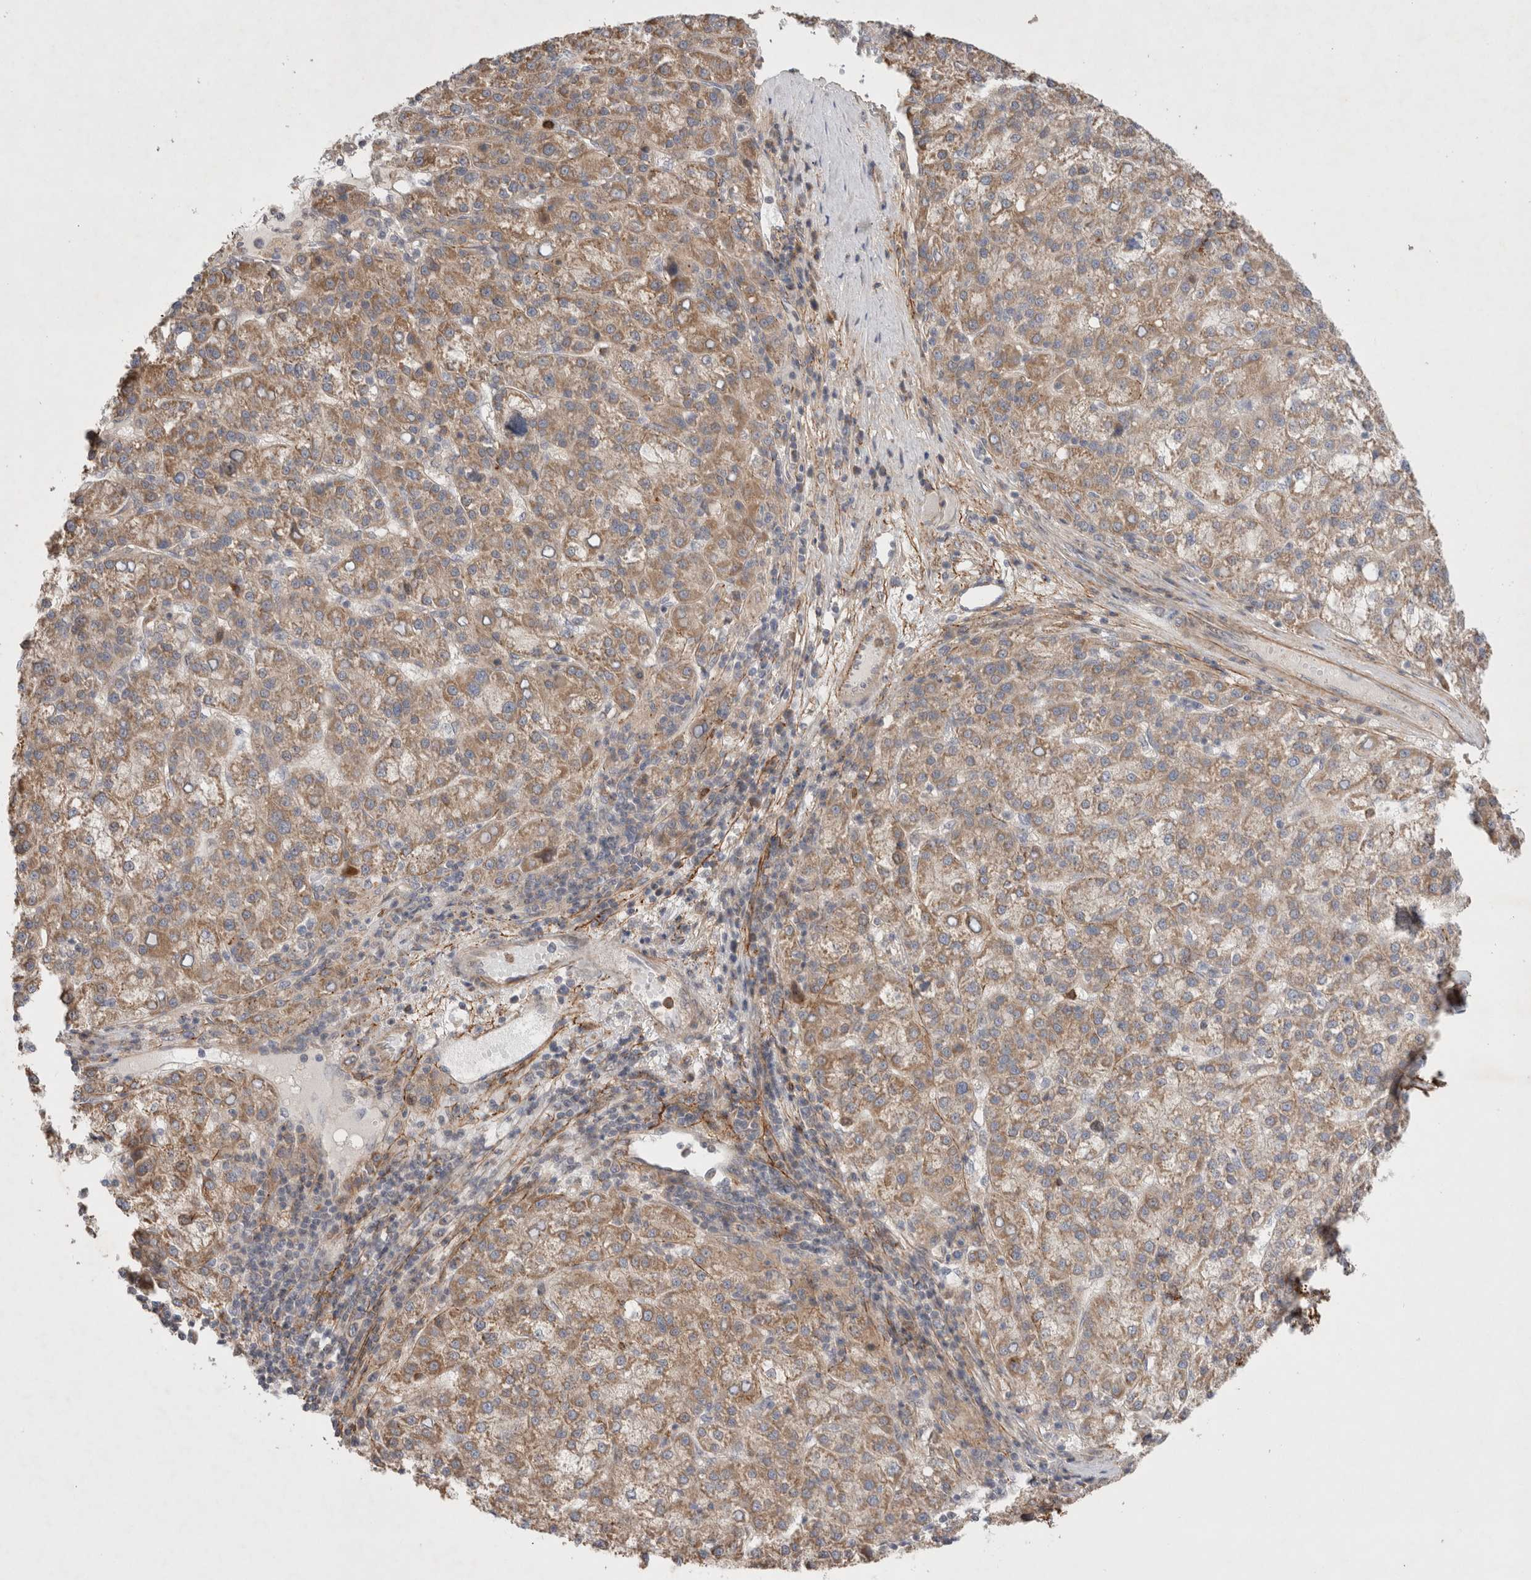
{"staining": {"intensity": "moderate", "quantity": ">75%", "location": "cytoplasmic/membranous"}, "tissue": "liver cancer", "cell_type": "Tumor cells", "image_type": "cancer", "snomed": [{"axis": "morphology", "description": "Carcinoma, Hepatocellular, NOS"}, {"axis": "topography", "description": "Liver"}], "caption": "Tumor cells show medium levels of moderate cytoplasmic/membranous staining in about >75% of cells in hepatocellular carcinoma (liver).", "gene": "GSDMB", "patient": {"sex": "female", "age": 58}}